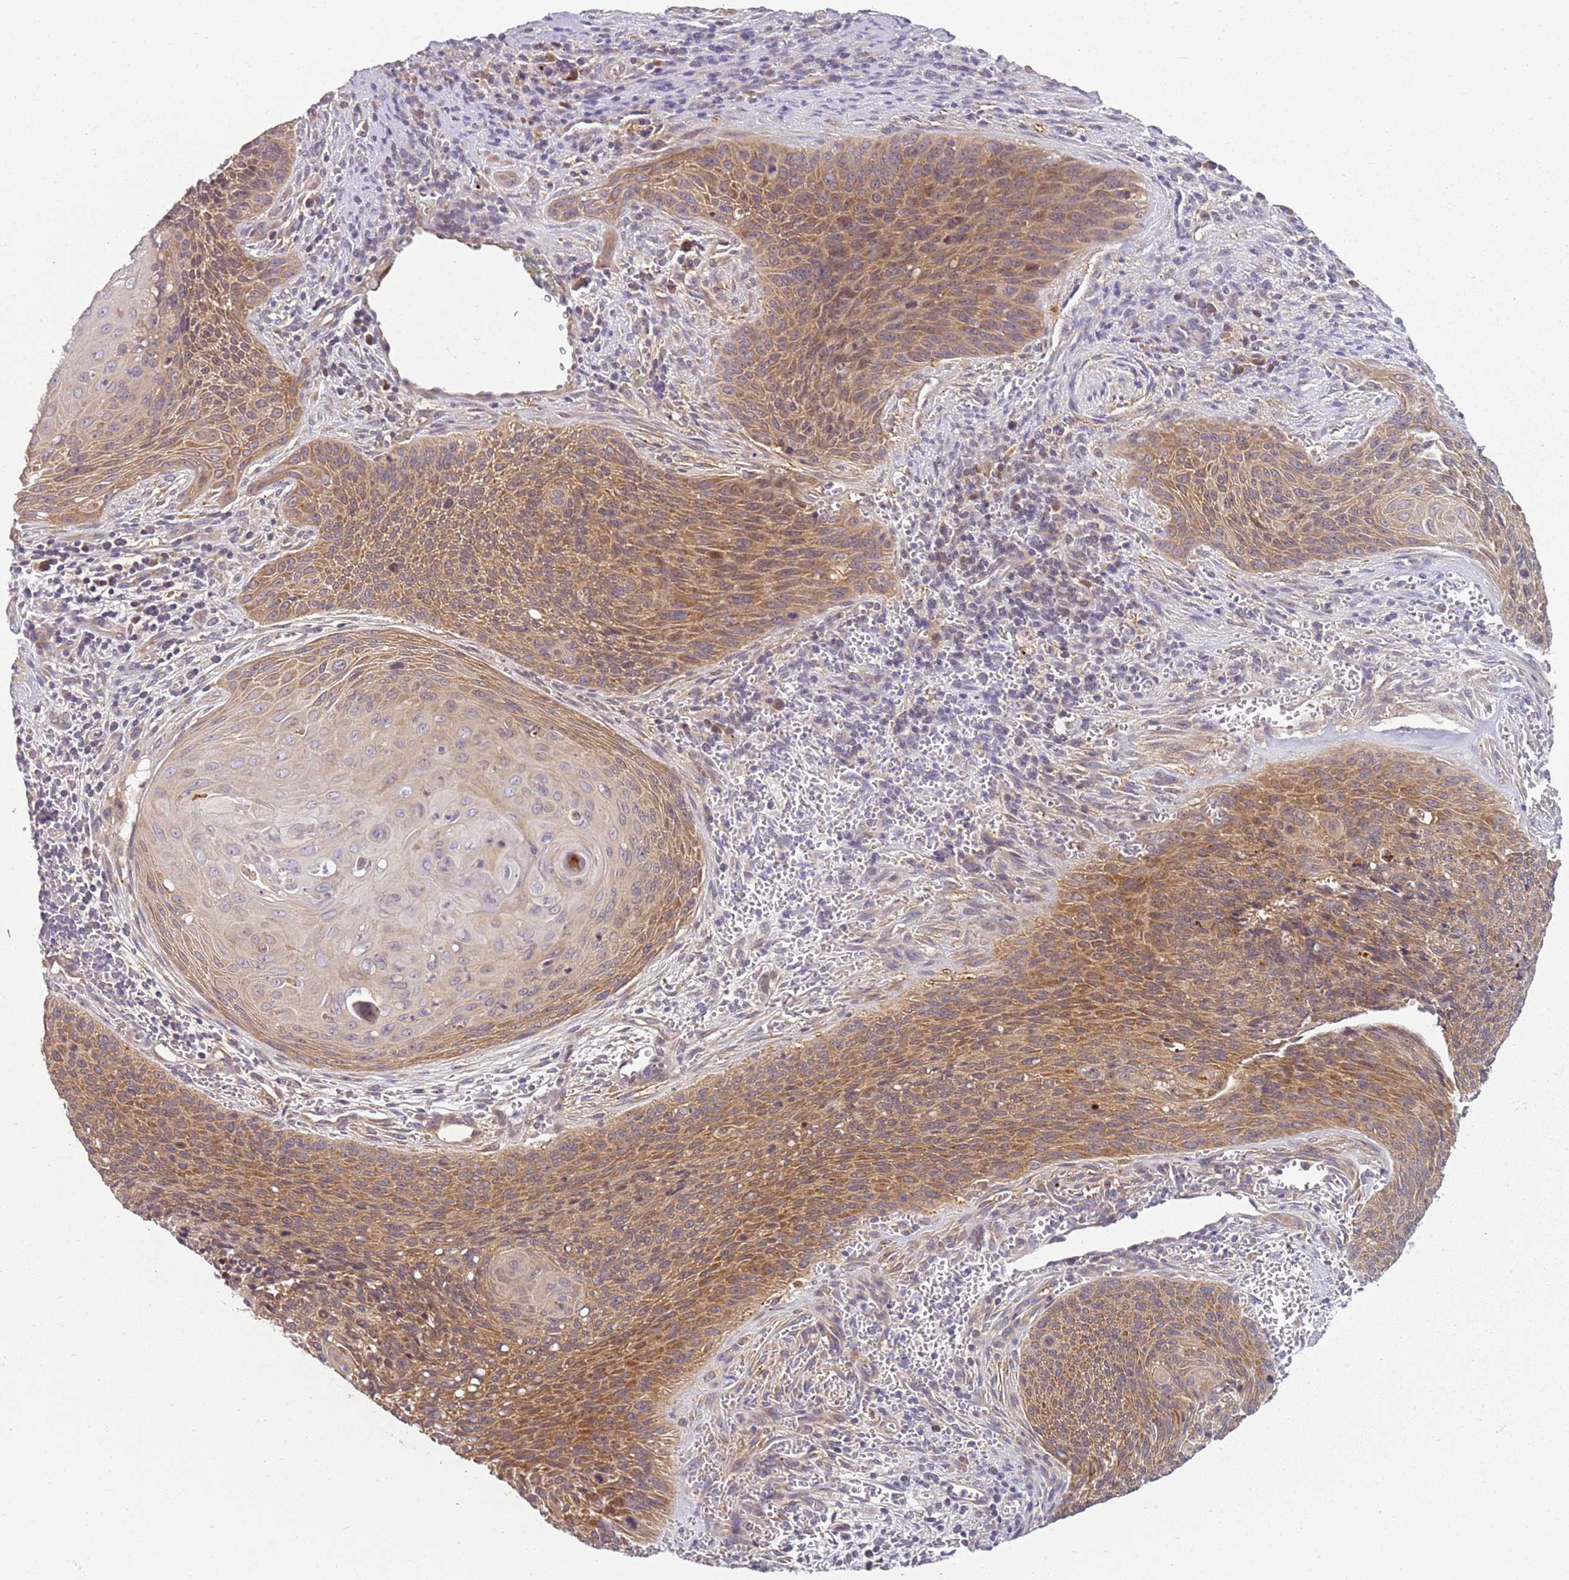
{"staining": {"intensity": "moderate", "quantity": ">75%", "location": "cytoplasmic/membranous"}, "tissue": "cervical cancer", "cell_type": "Tumor cells", "image_type": "cancer", "snomed": [{"axis": "morphology", "description": "Squamous cell carcinoma, NOS"}, {"axis": "topography", "description": "Cervix"}], "caption": "An image showing moderate cytoplasmic/membranous positivity in approximately >75% of tumor cells in squamous cell carcinoma (cervical), as visualized by brown immunohistochemical staining.", "gene": "RPS28", "patient": {"sex": "female", "age": 55}}